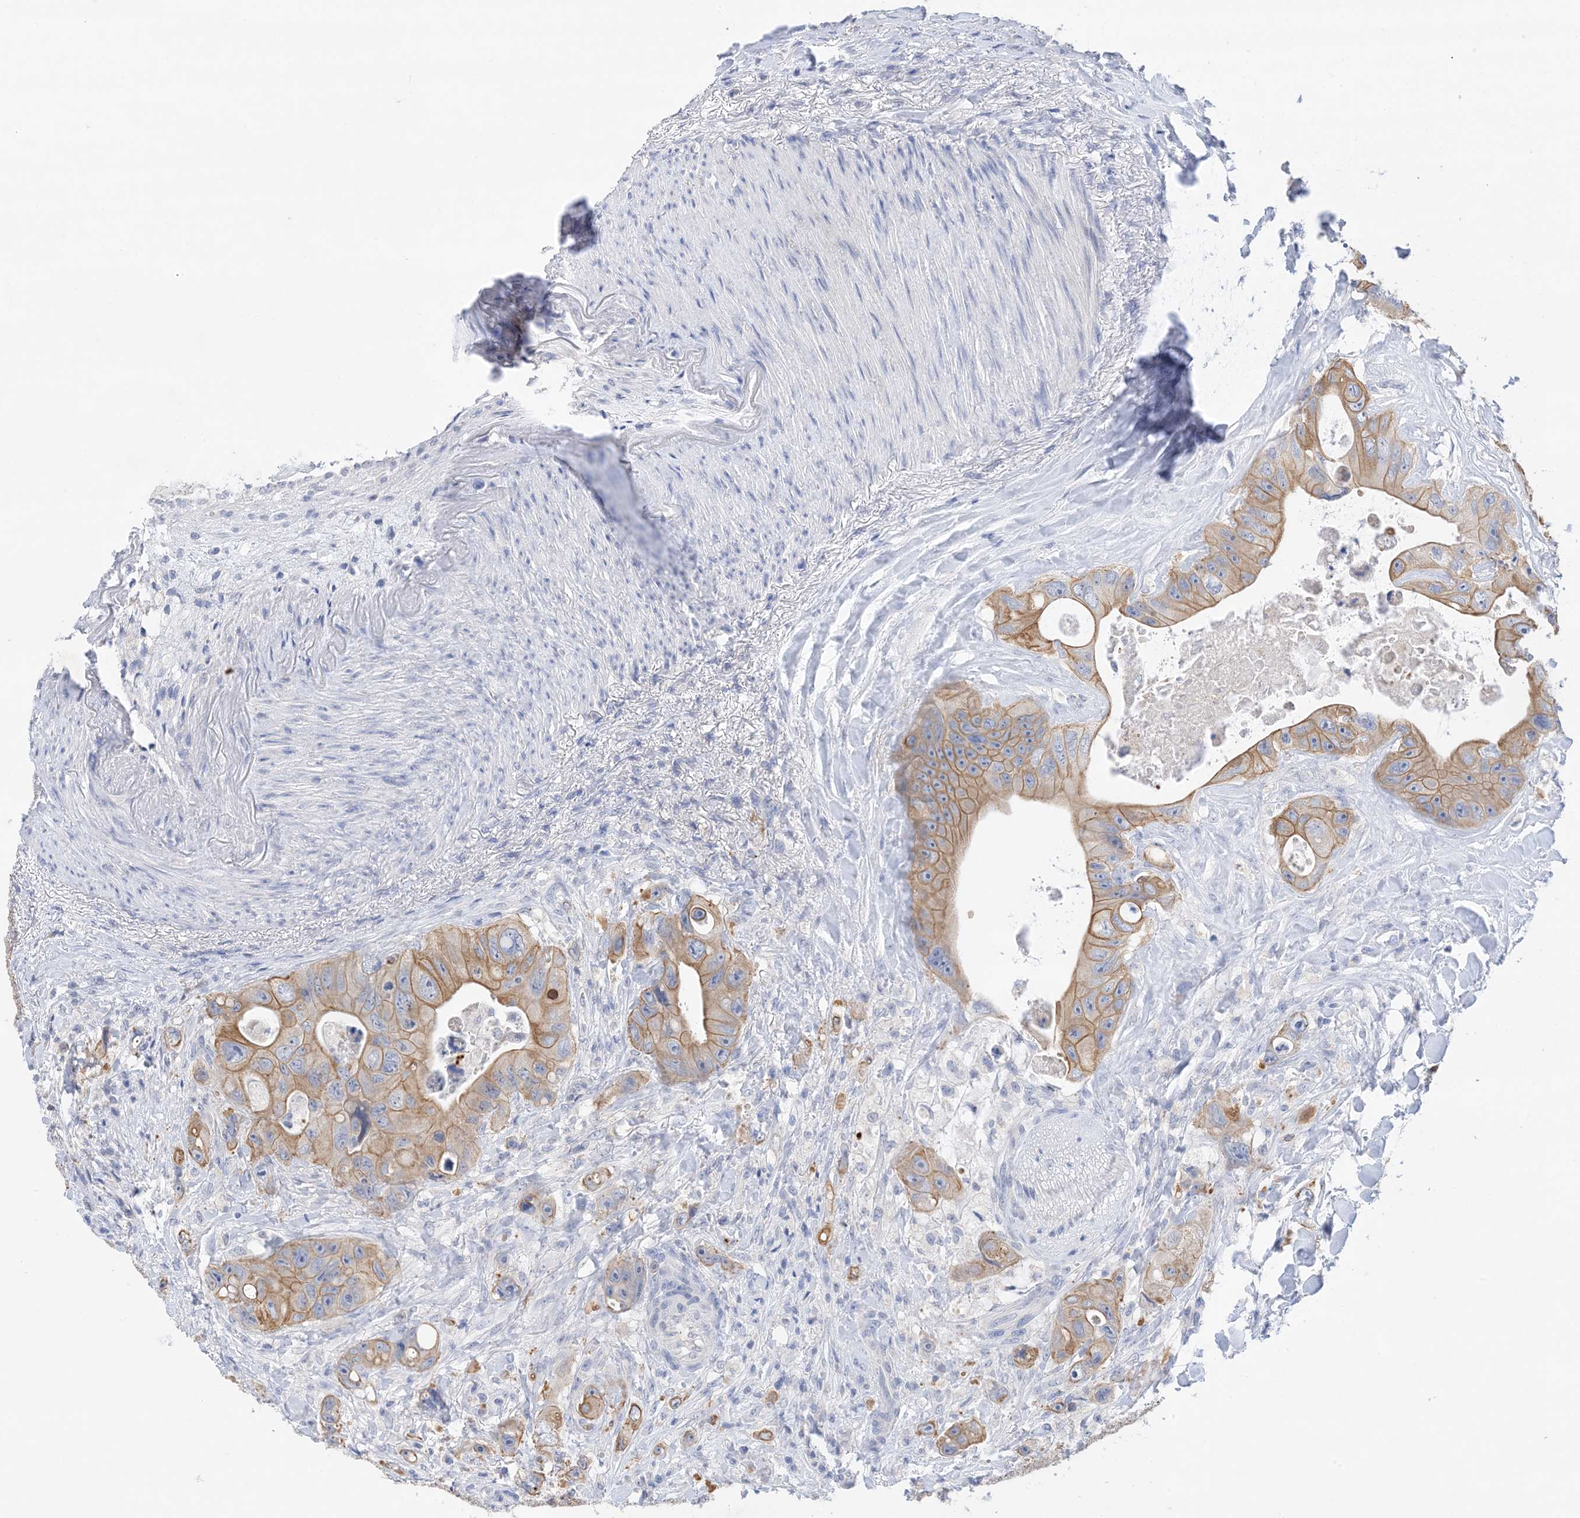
{"staining": {"intensity": "moderate", "quantity": ">75%", "location": "cytoplasmic/membranous"}, "tissue": "colorectal cancer", "cell_type": "Tumor cells", "image_type": "cancer", "snomed": [{"axis": "morphology", "description": "Adenocarcinoma, NOS"}, {"axis": "topography", "description": "Colon"}], "caption": "Colorectal cancer (adenocarcinoma) stained with immunohistochemistry (IHC) reveals moderate cytoplasmic/membranous positivity in approximately >75% of tumor cells.", "gene": "PLK4", "patient": {"sex": "female", "age": 46}}